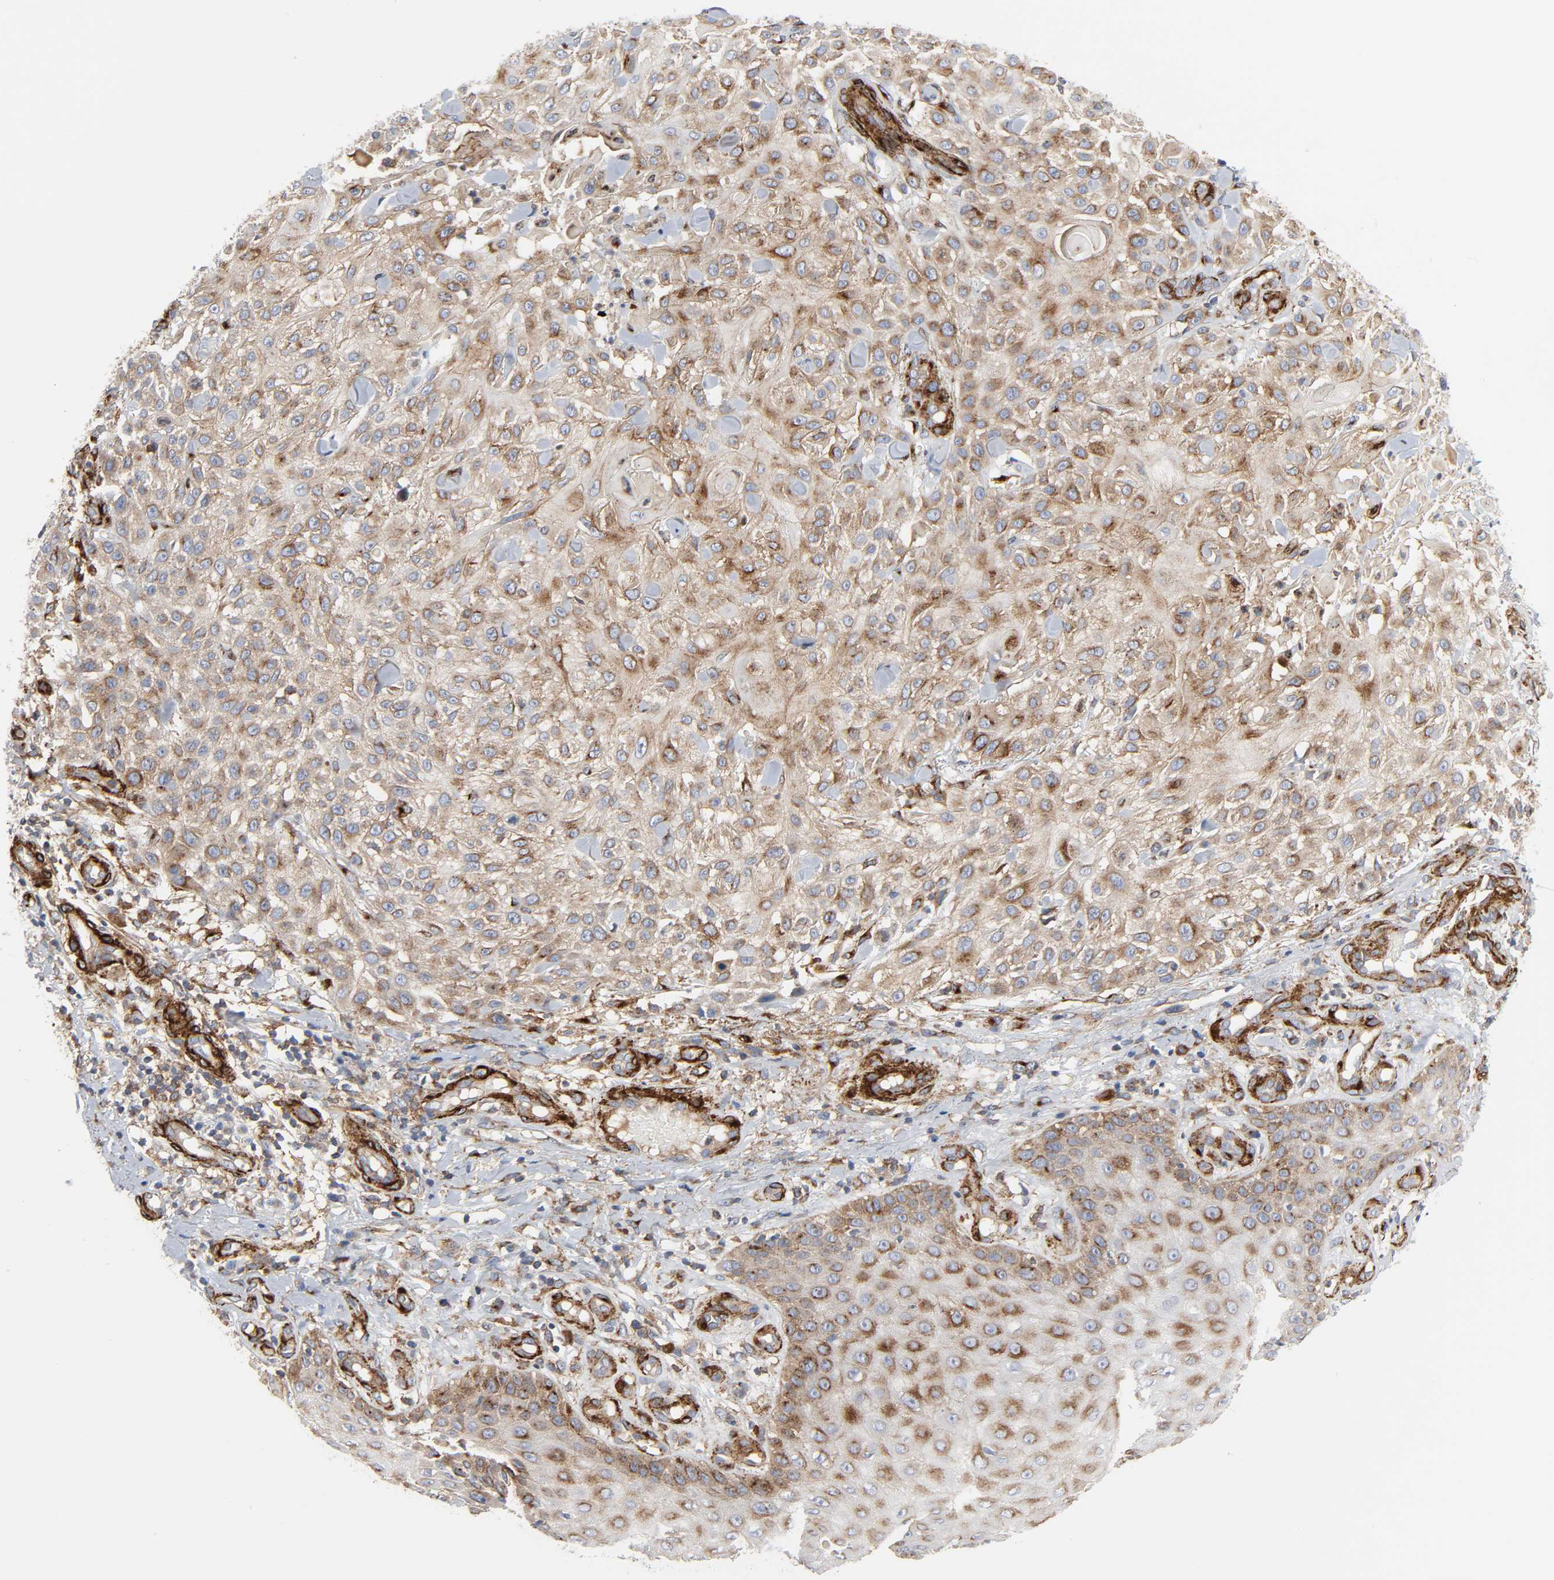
{"staining": {"intensity": "moderate", "quantity": ">75%", "location": "cytoplasmic/membranous"}, "tissue": "skin cancer", "cell_type": "Tumor cells", "image_type": "cancer", "snomed": [{"axis": "morphology", "description": "Squamous cell carcinoma, NOS"}, {"axis": "topography", "description": "Skin"}], "caption": "Protein analysis of squamous cell carcinoma (skin) tissue displays moderate cytoplasmic/membranous expression in about >75% of tumor cells. The staining was performed using DAB to visualize the protein expression in brown, while the nuclei were stained in blue with hematoxylin (Magnification: 20x).", "gene": "ARHGAP1", "patient": {"sex": "female", "age": 42}}